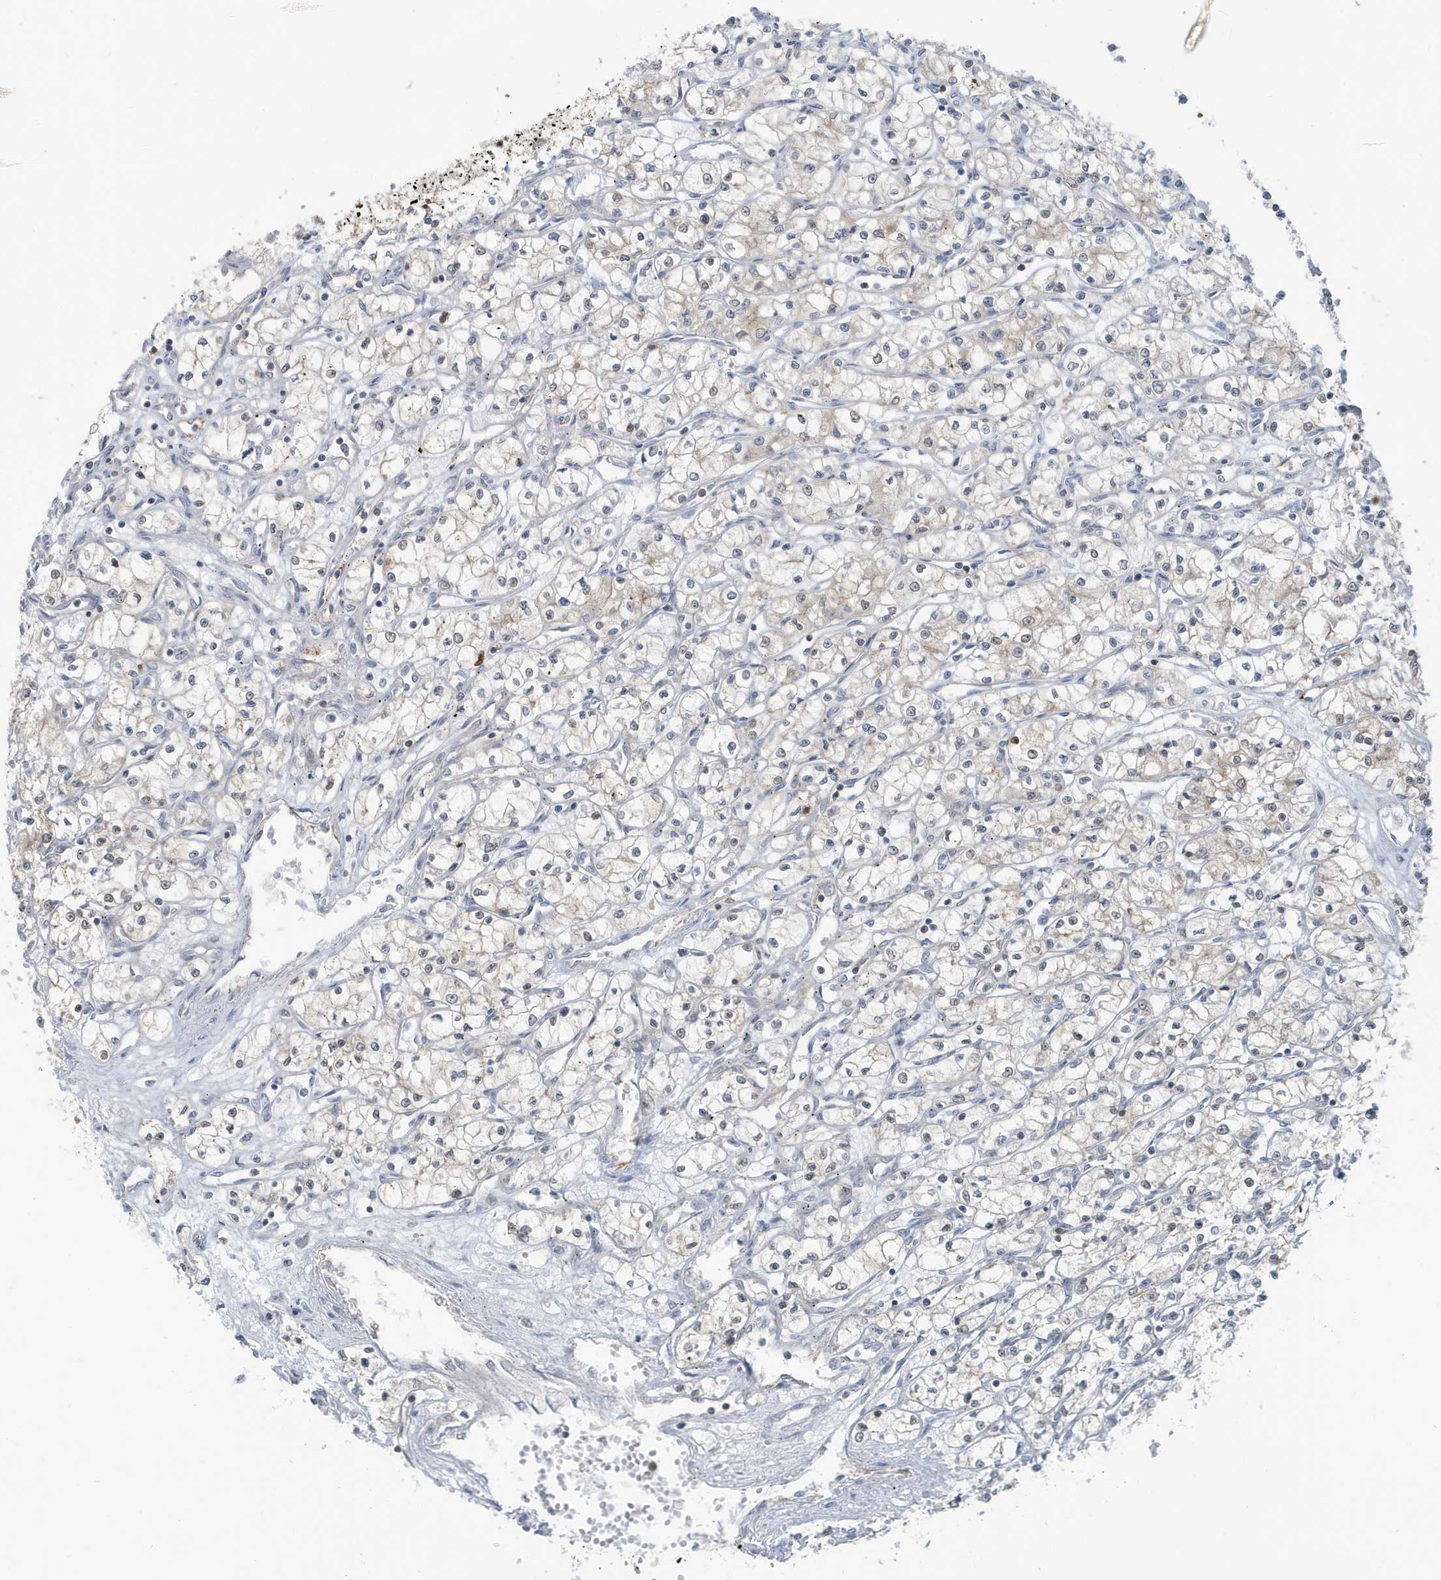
{"staining": {"intensity": "negative", "quantity": "none", "location": "none"}, "tissue": "renal cancer", "cell_type": "Tumor cells", "image_type": "cancer", "snomed": [{"axis": "morphology", "description": "Adenocarcinoma, NOS"}, {"axis": "topography", "description": "Kidney"}], "caption": "Tumor cells are negative for protein expression in human renal cancer (adenocarcinoma).", "gene": "OGA", "patient": {"sex": "male", "age": 59}}